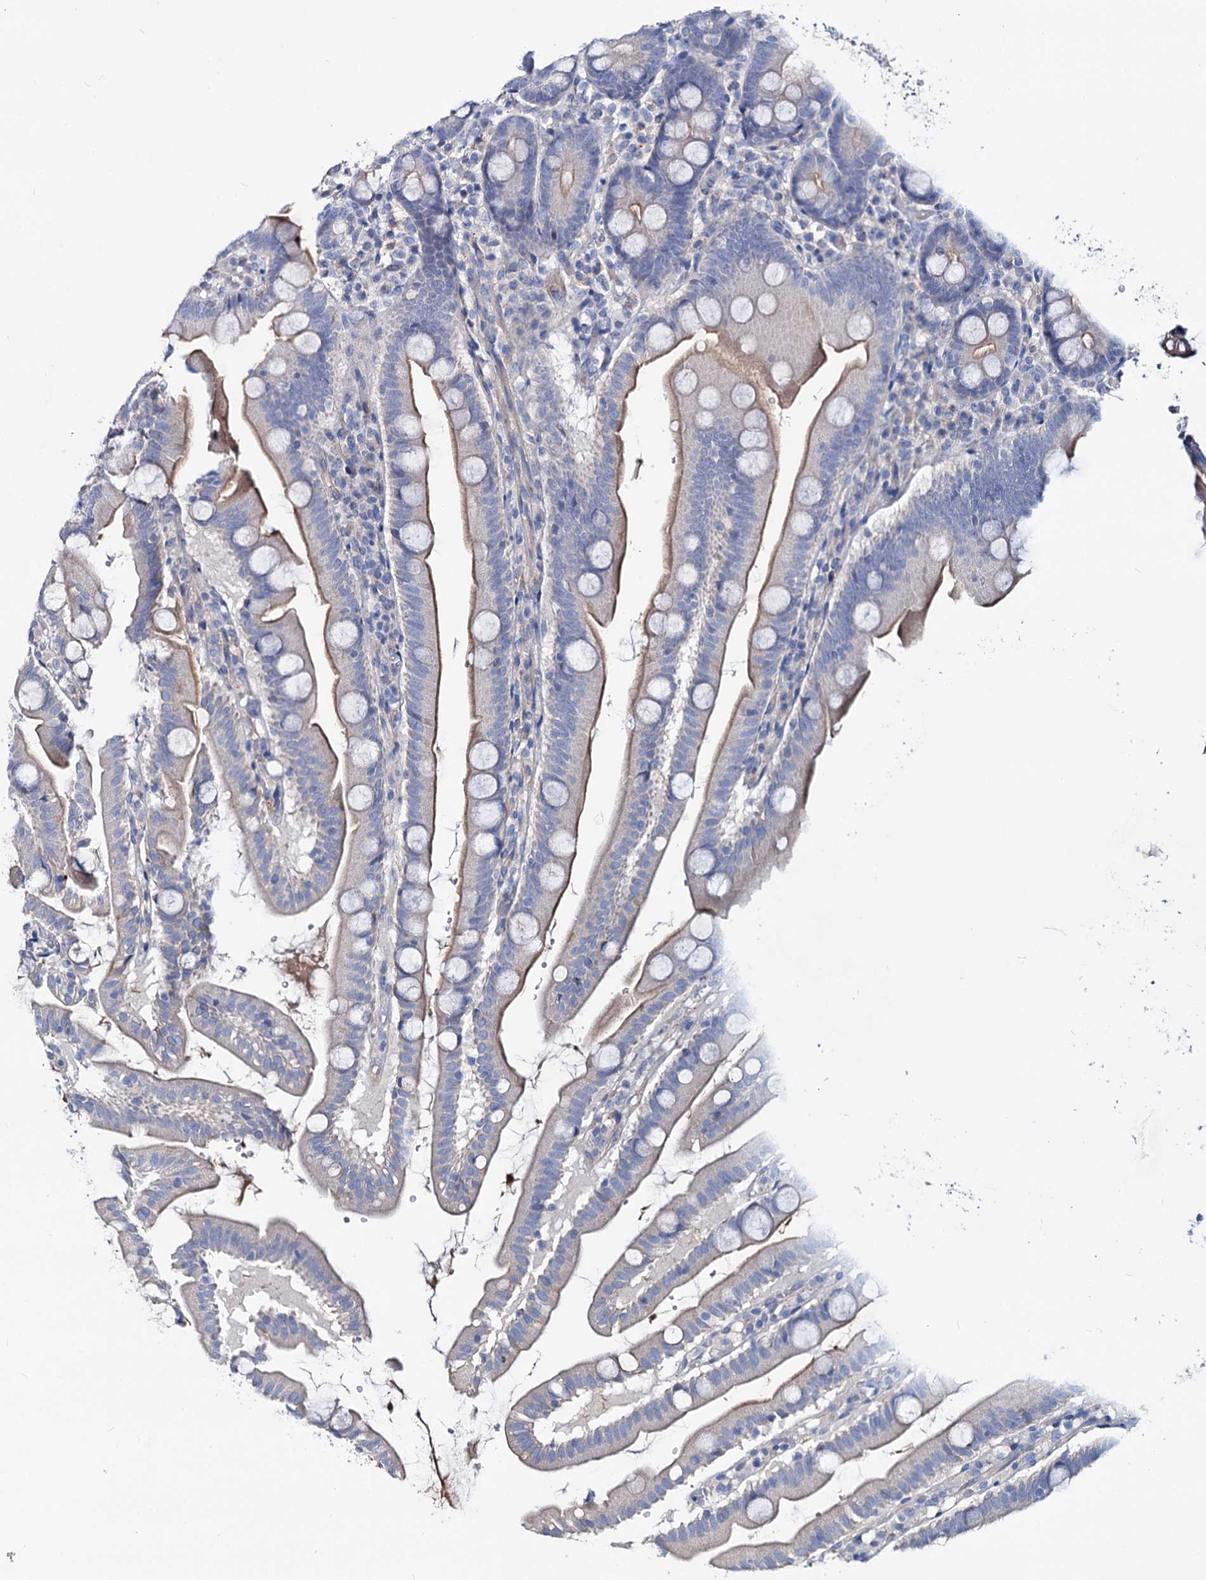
{"staining": {"intensity": "moderate", "quantity": "25%-75%", "location": "cytoplasmic/membranous"}, "tissue": "small intestine", "cell_type": "Glandular cells", "image_type": "normal", "snomed": [{"axis": "morphology", "description": "Normal tissue, NOS"}, {"axis": "topography", "description": "Small intestine"}], "caption": "The immunohistochemical stain shows moderate cytoplasmic/membranous positivity in glandular cells of normal small intestine.", "gene": "DYDC2", "patient": {"sex": "female", "age": 68}}